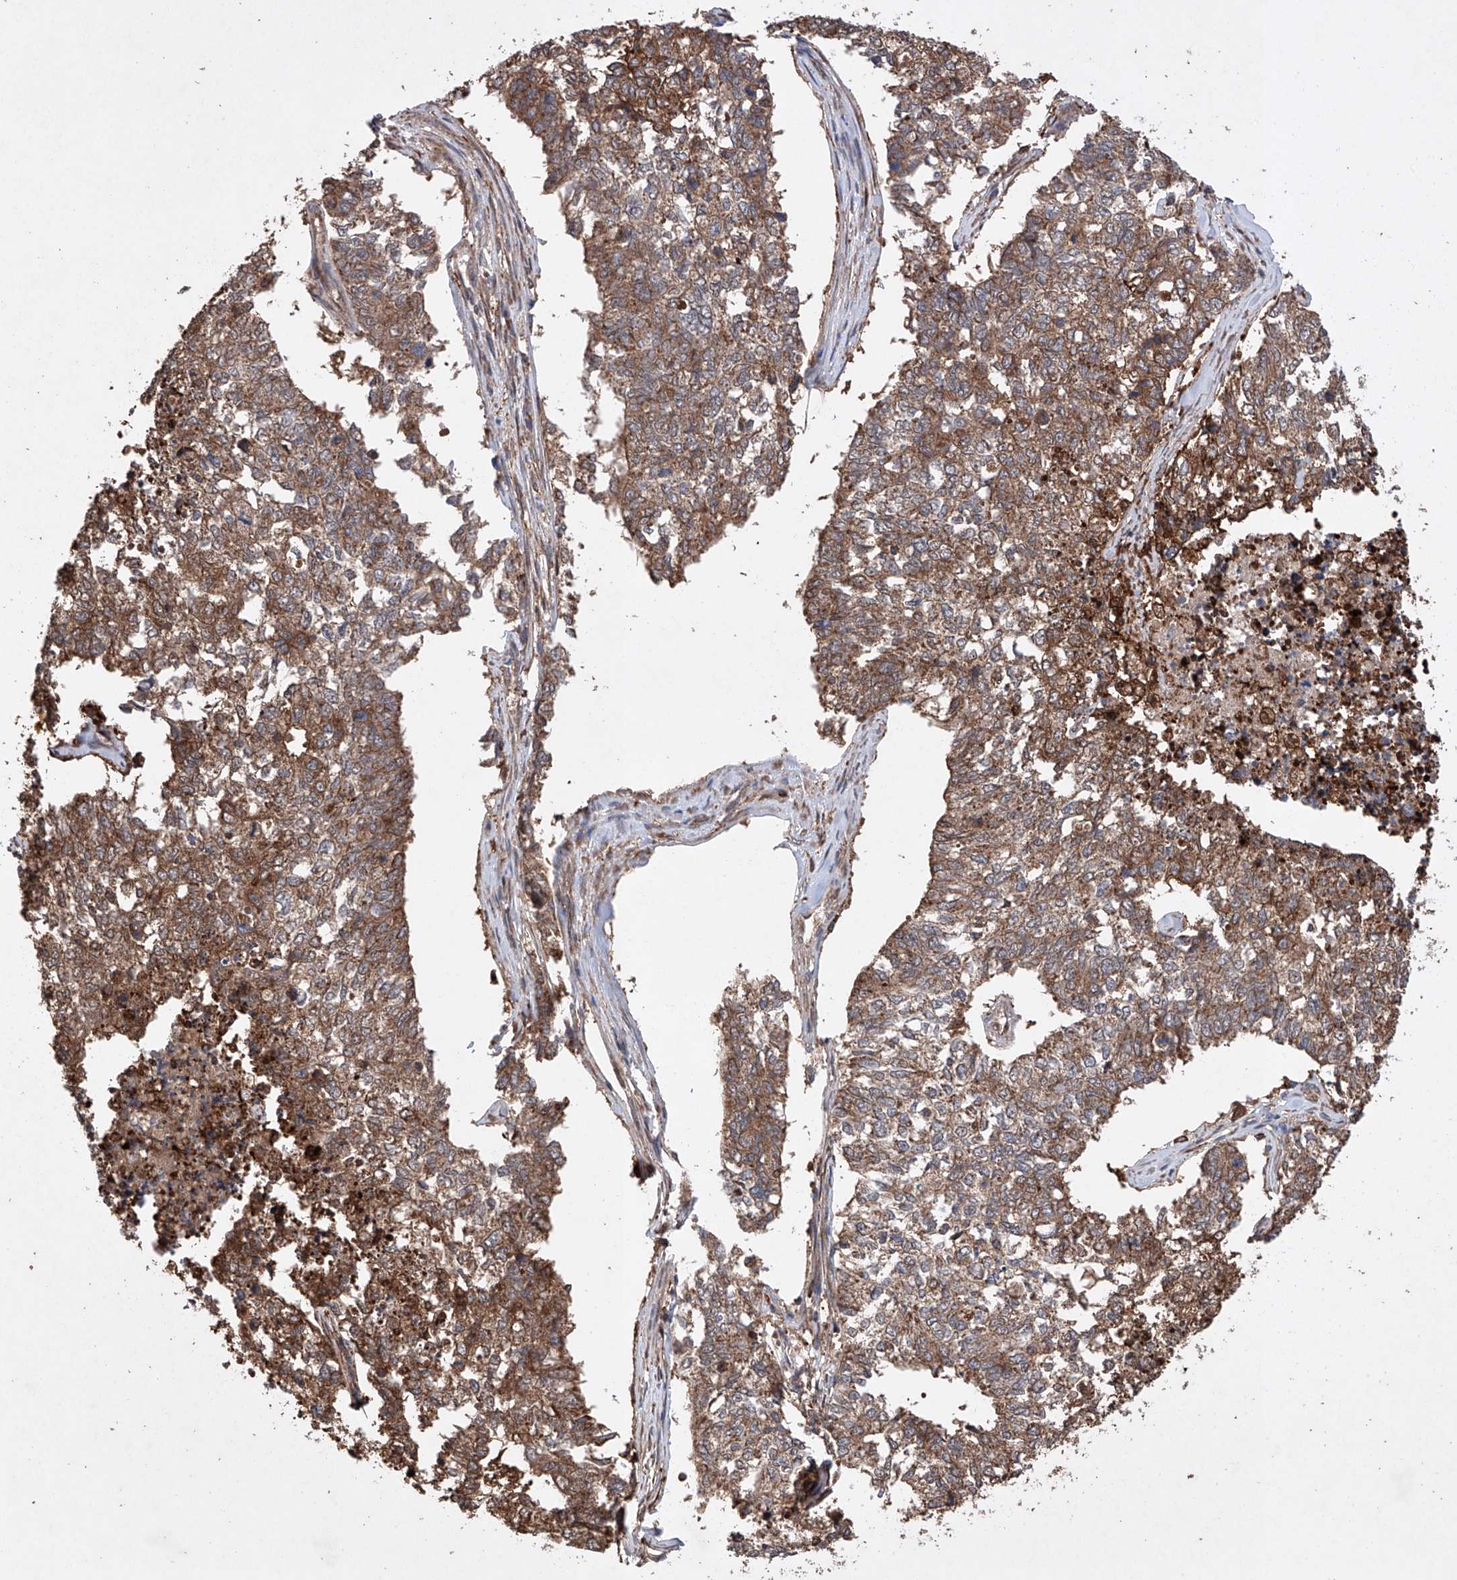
{"staining": {"intensity": "moderate", "quantity": ">75%", "location": "cytoplasmic/membranous"}, "tissue": "cervical cancer", "cell_type": "Tumor cells", "image_type": "cancer", "snomed": [{"axis": "morphology", "description": "Squamous cell carcinoma, NOS"}, {"axis": "topography", "description": "Cervix"}], "caption": "An immunohistochemistry (IHC) micrograph of neoplastic tissue is shown. Protein staining in brown shows moderate cytoplasmic/membranous positivity in squamous cell carcinoma (cervical) within tumor cells.", "gene": "TIMM23", "patient": {"sex": "female", "age": 63}}